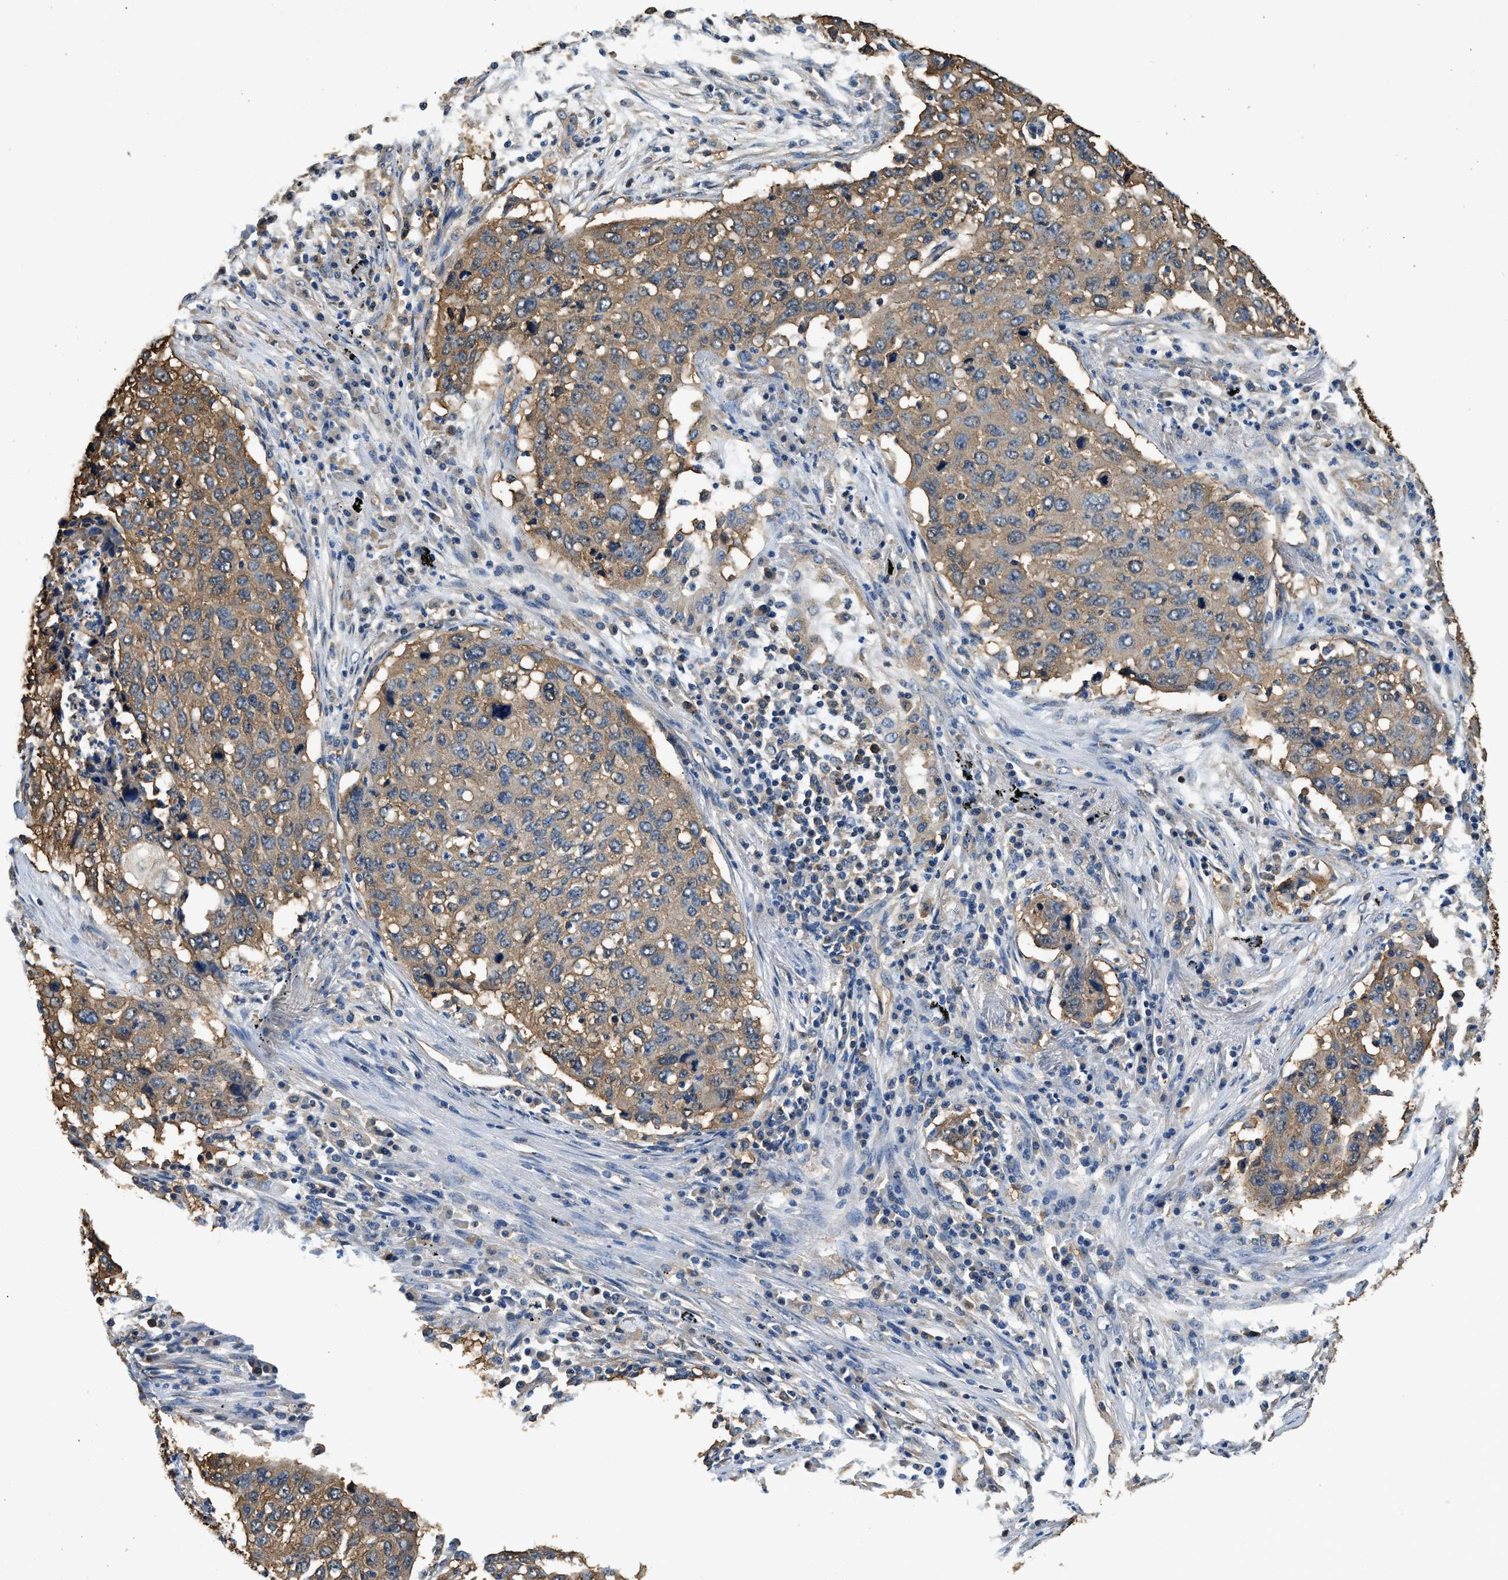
{"staining": {"intensity": "moderate", "quantity": ">75%", "location": "cytoplasmic/membranous"}, "tissue": "lung cancer", "cell_type": "Tumor cells", "image_type": "cancer", "snomed": [{"axis": "morphology", "description": "Squamous cell carcinoma, NOS"}, {"axis": "topography", "description": "Lung"}], "caption": "Brown immunohistochemical staining in lung cancer reveals moderate cytoplasmic/membranous positivity in about >75% of tumor cells. Using DAB (brown) and hematoxylin (blue) stains, captured at high magnification using brightfield microscopy.", "gene": "PPP2R1B", "patient": {"sex": "female", "age": 63}}